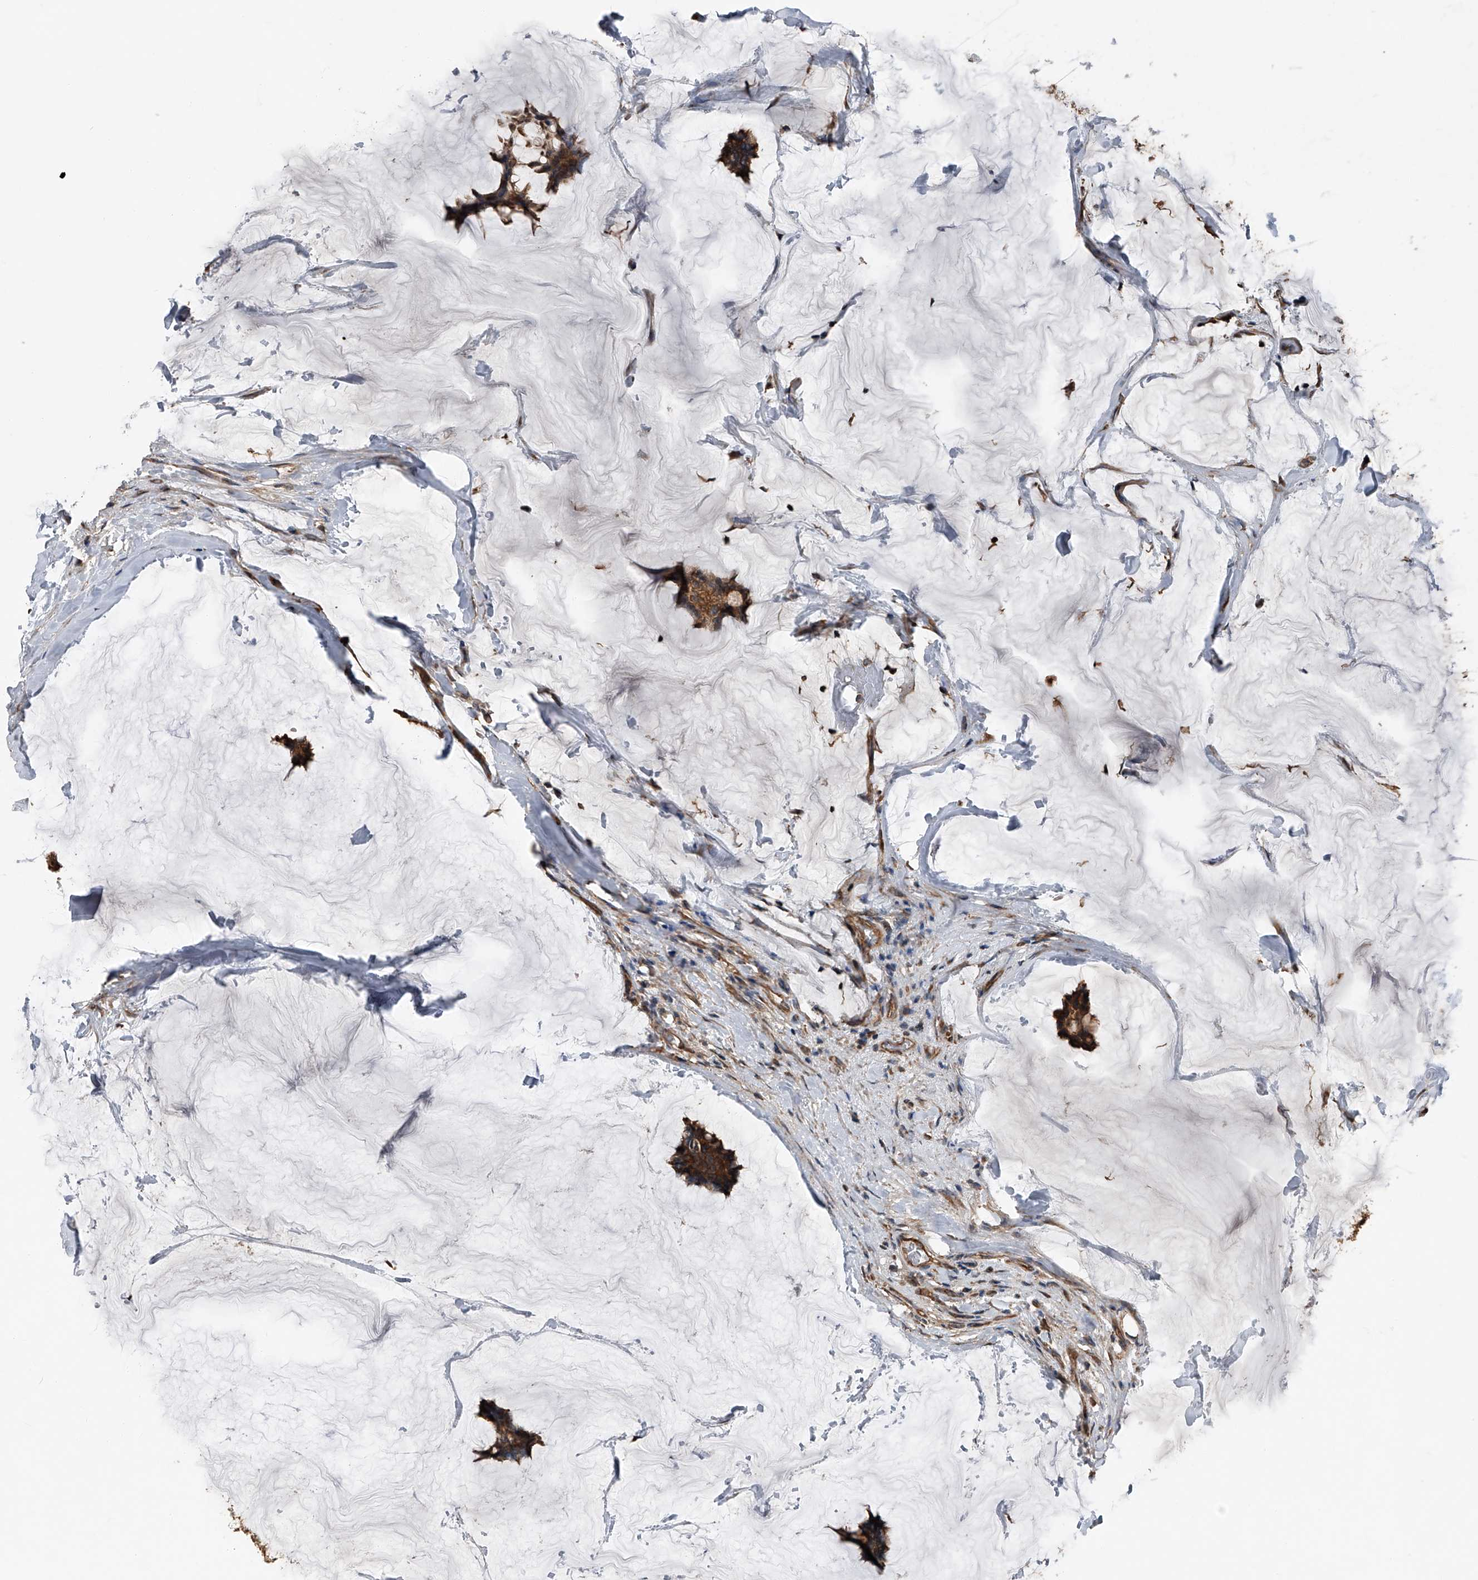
{"staining": {"intensity": "moderate", "quantity": ">75%", "location": "cytoplasmic/membranous"}, "tissue": "breast cancer", "cell_type": "Tumor cells", "image_type": "cancer", "snomed": [{"axis": "morphology", "description": "Duct carcinoma"}, {"axis": "topography", "description": "Breast"}], "caption": "Immunohistochemistry (IHC) (DAB) staining of human breast infiltrating ductal carcinoma shows moderate cytoplasmic/membranous protein staining in about >75% of tumor cells.", "gene": "KCNJ2", "patient": {"sex": "female", "age": 93}}